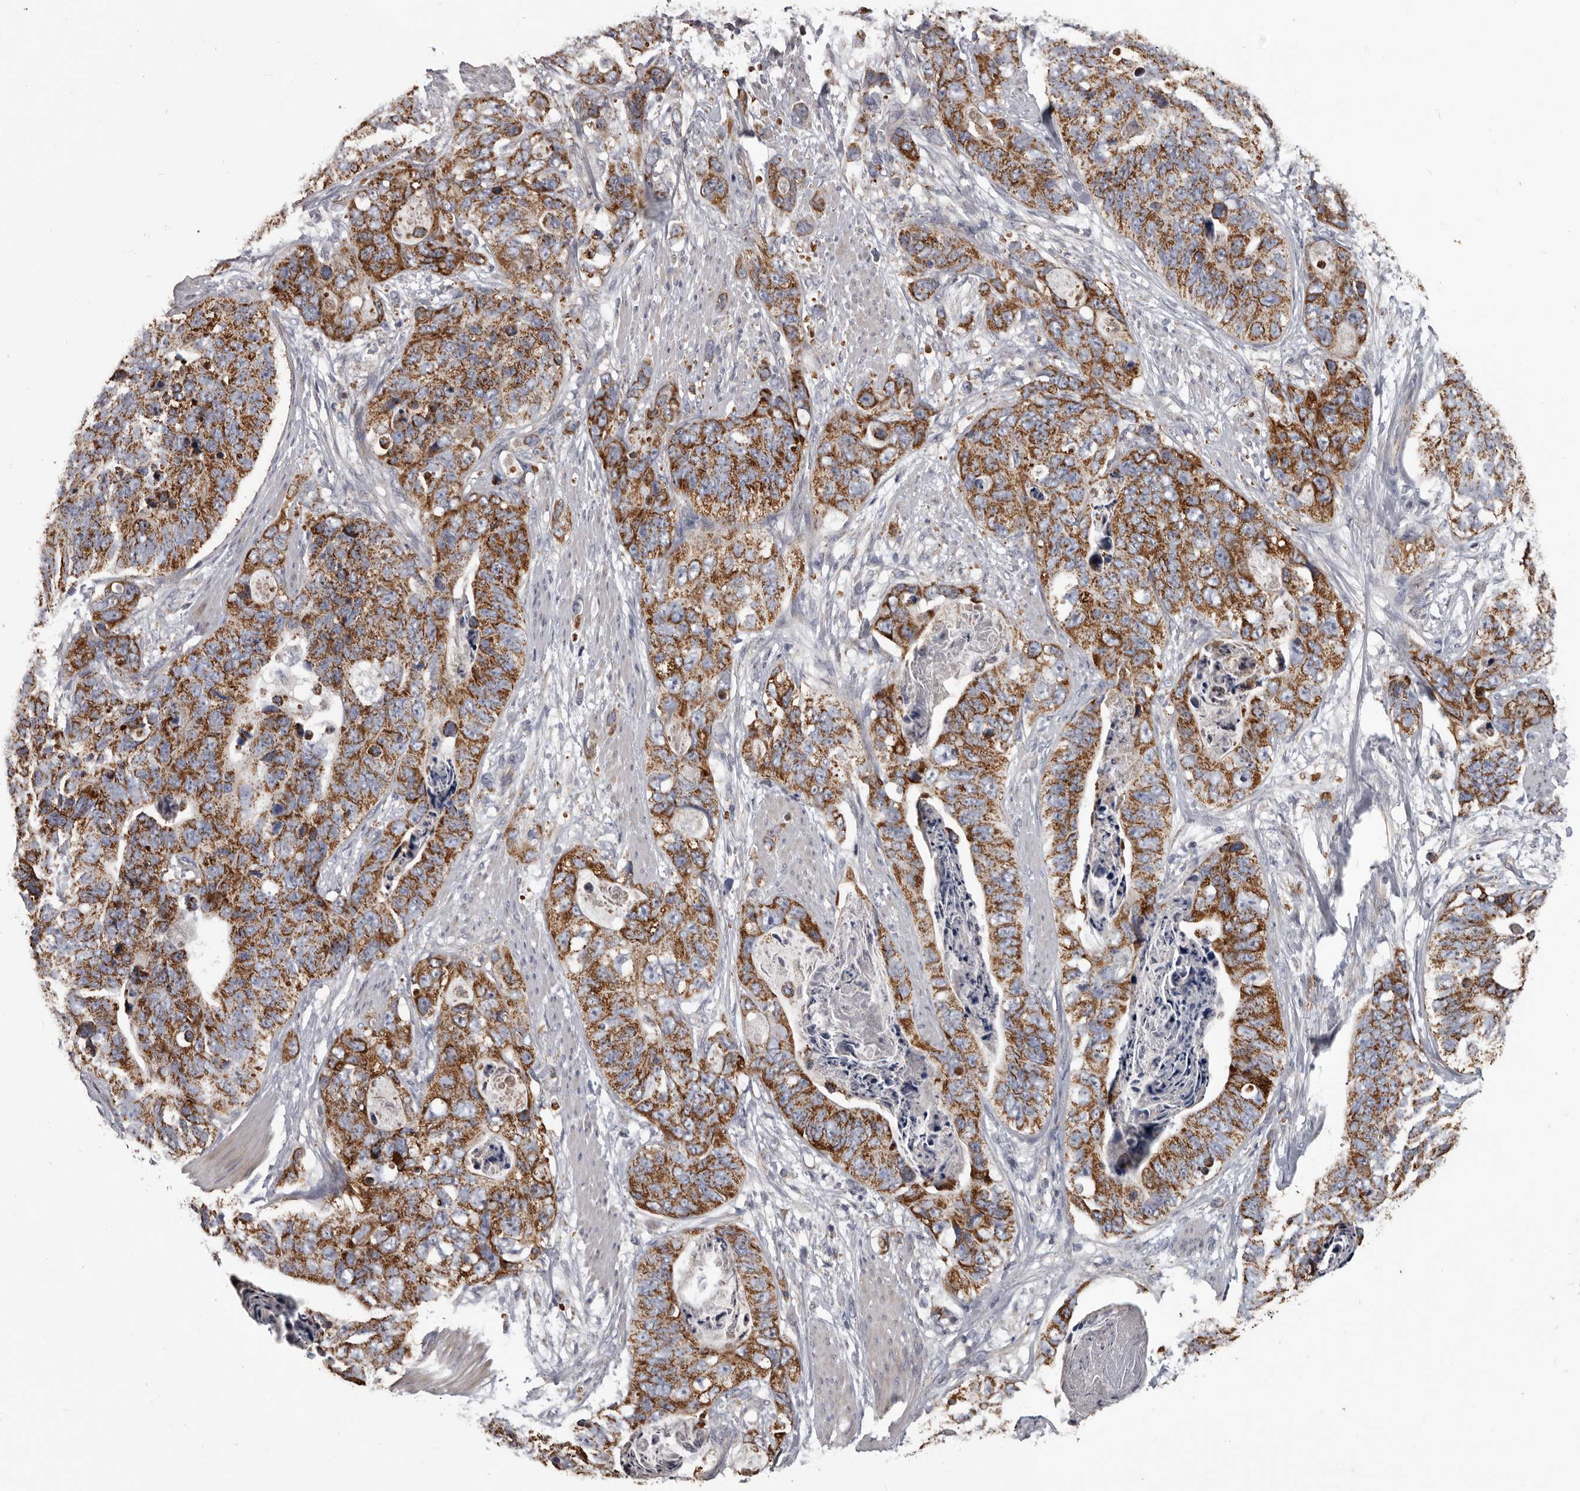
{"staining": {"intensity": "strong", "quantity": ">75%", "location": "cytoplasmic/membranous"}, "tissue": "stomach cancer", "cell_type": "Tumor cells", "image_type": "cancer", "snomed": [{"axis": "morphology", "description": "Adenocarcinoma, NOS"}, {"axis": "topography", "description": "Stomach"}], "caption": "Immunohistochemical staining of stomach adenocarcinoma displays strong cytoplasmic/membranous protein positivity in approximately >75% of tumor cells.", "gene": "ALDH5A1", "patient": {"sex": "female", "age": 89}}